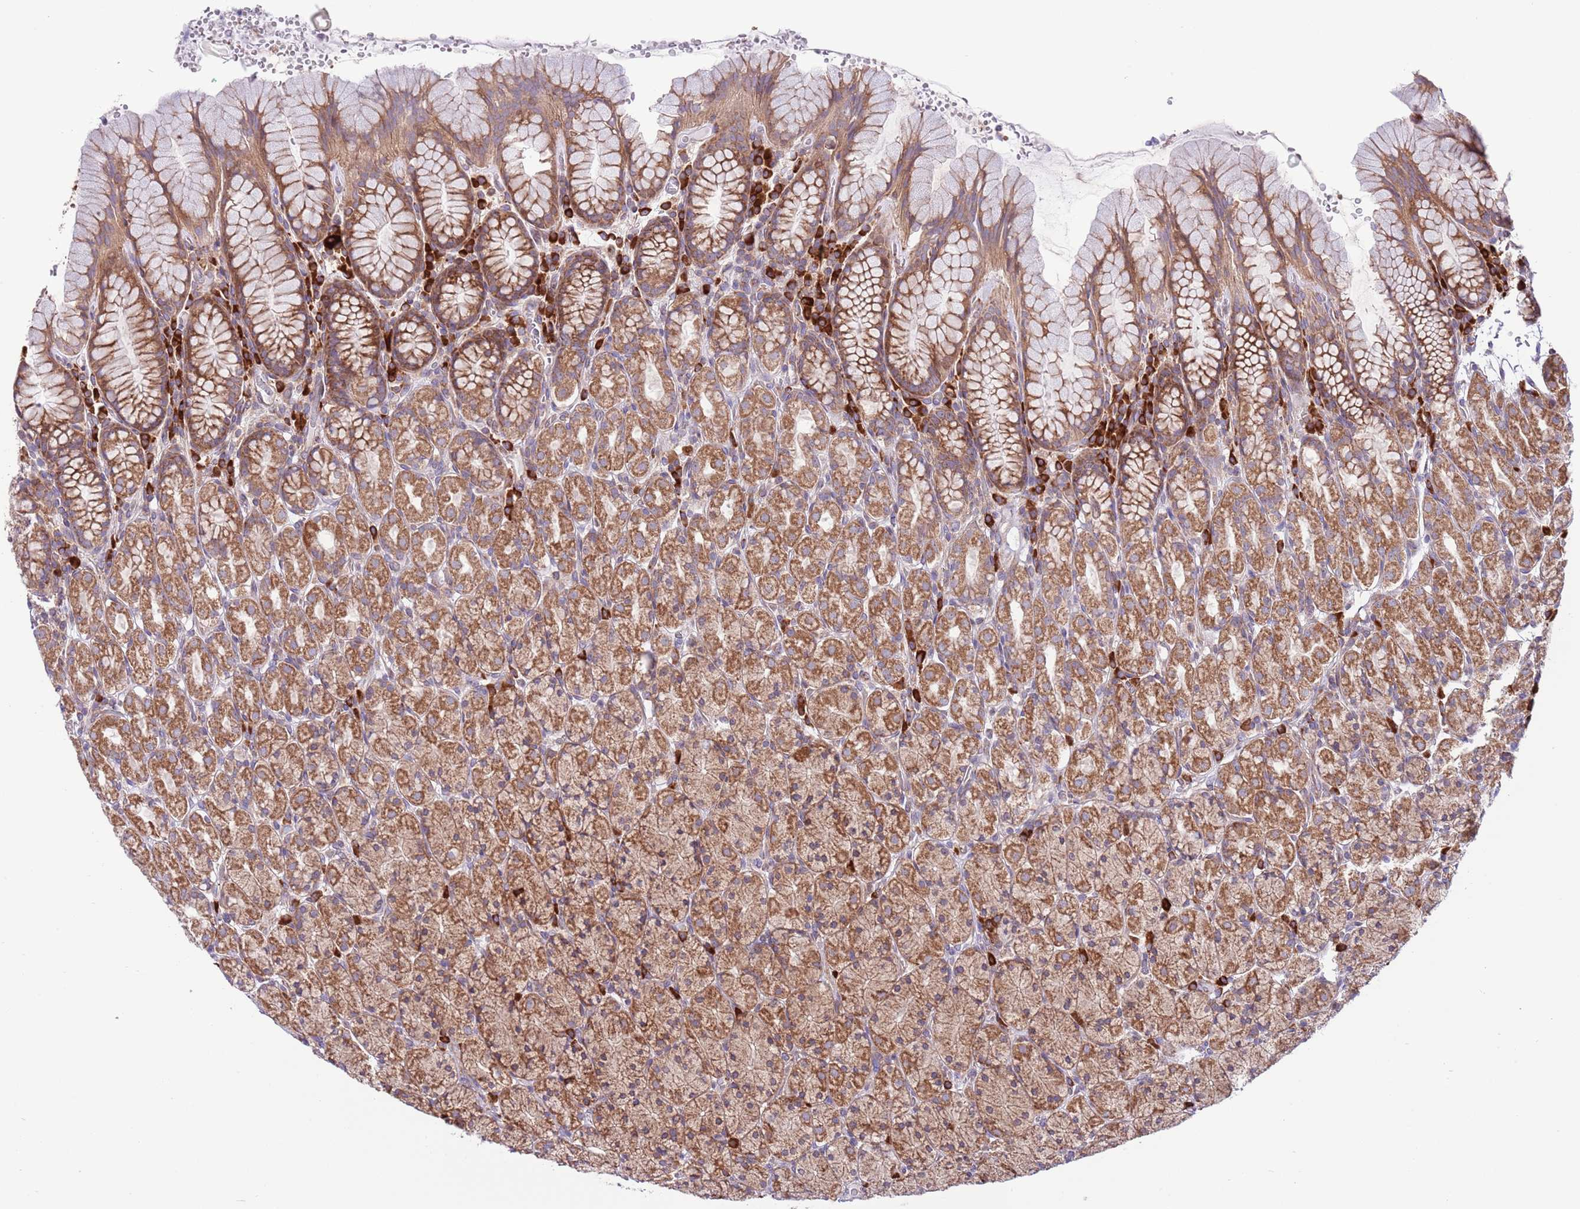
{"staining": {"intensity": "moderate", "quantity": ">75%", "location": "cytoplasmic/membranous"}, "tissue": "stomach", "cell_type": "Glandular cells", "image_type": "normal", "snomed": [{"axis": "morphology", "description": "Normal tissue, NOS"}, {"axis": "topography", "description": "Stomach, upper"}, {"axis": "topography", "description": "Stomach"}], "caption": "The immunohistochemical stain shows moderate cytoplasmic/membranous positivity in glandular cells of unremarkable stomach. (Brightfield microscopy of DAB IHC at high magnification).", "gene": "DAND5", "patient": {"sex": "male", "age": 62}}